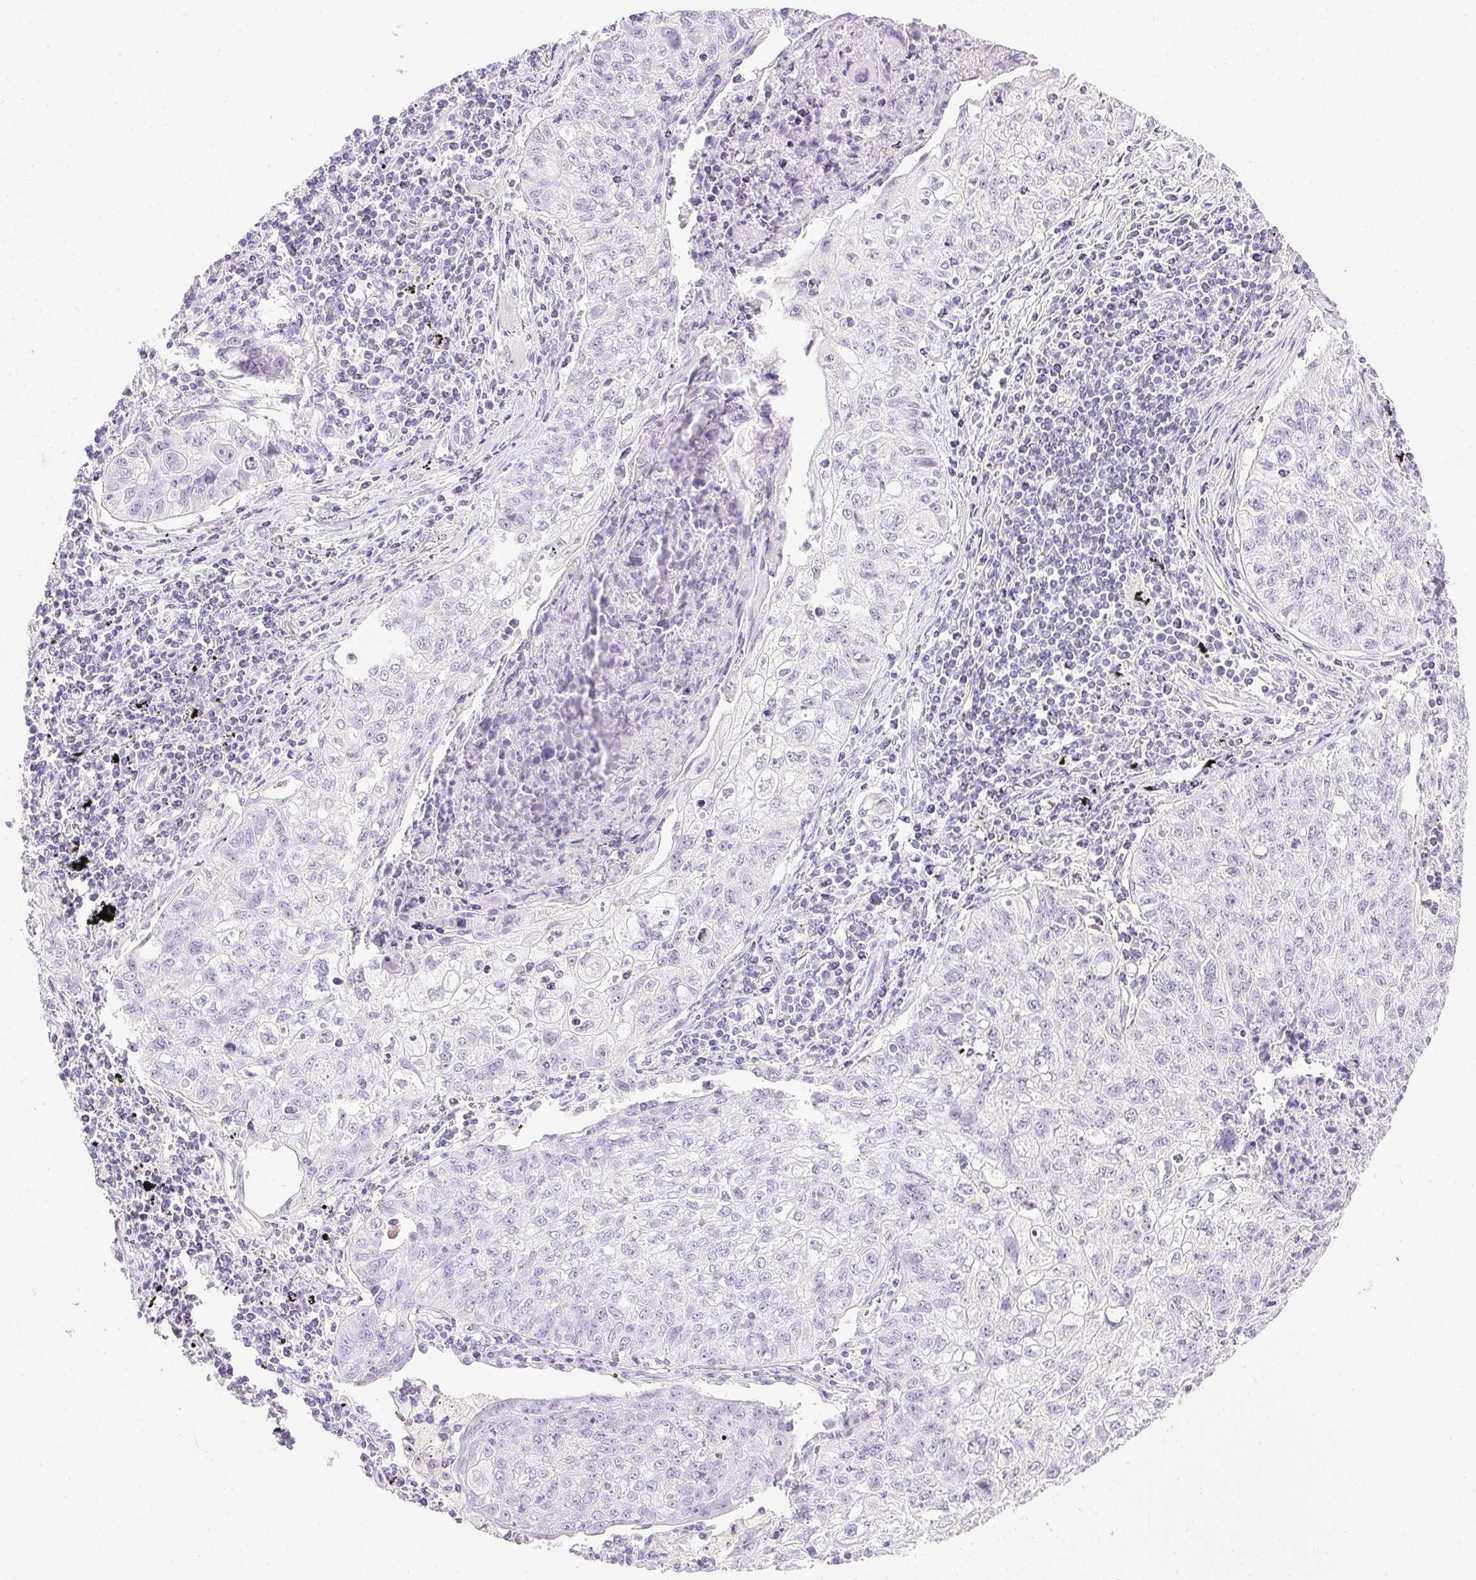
{"staining": {"intensity": "negative", "quantity": "none", "location": "none"}, "tissue": "lung cancer", "cell_type": "Tumor cells", "image_type": "cancer", "snomed": [{"axis": "morphology", "description": "Normal morphology"}, {"axis": "morphology", "description": "Aneuploidy"}, {"axis": "morphology", "description": "Squamous cell carcinoma, NOS"}, {"axis": "topography", "description": "Lymph node"}, {"axis": "topography", "description": "Lung"}], "caption": "Lung cancer was stained to show a protein in brown. There is no significant positivity in tumor cells.", "gene": "CPB1", "patient": {"sex": "female", "age": 76}}